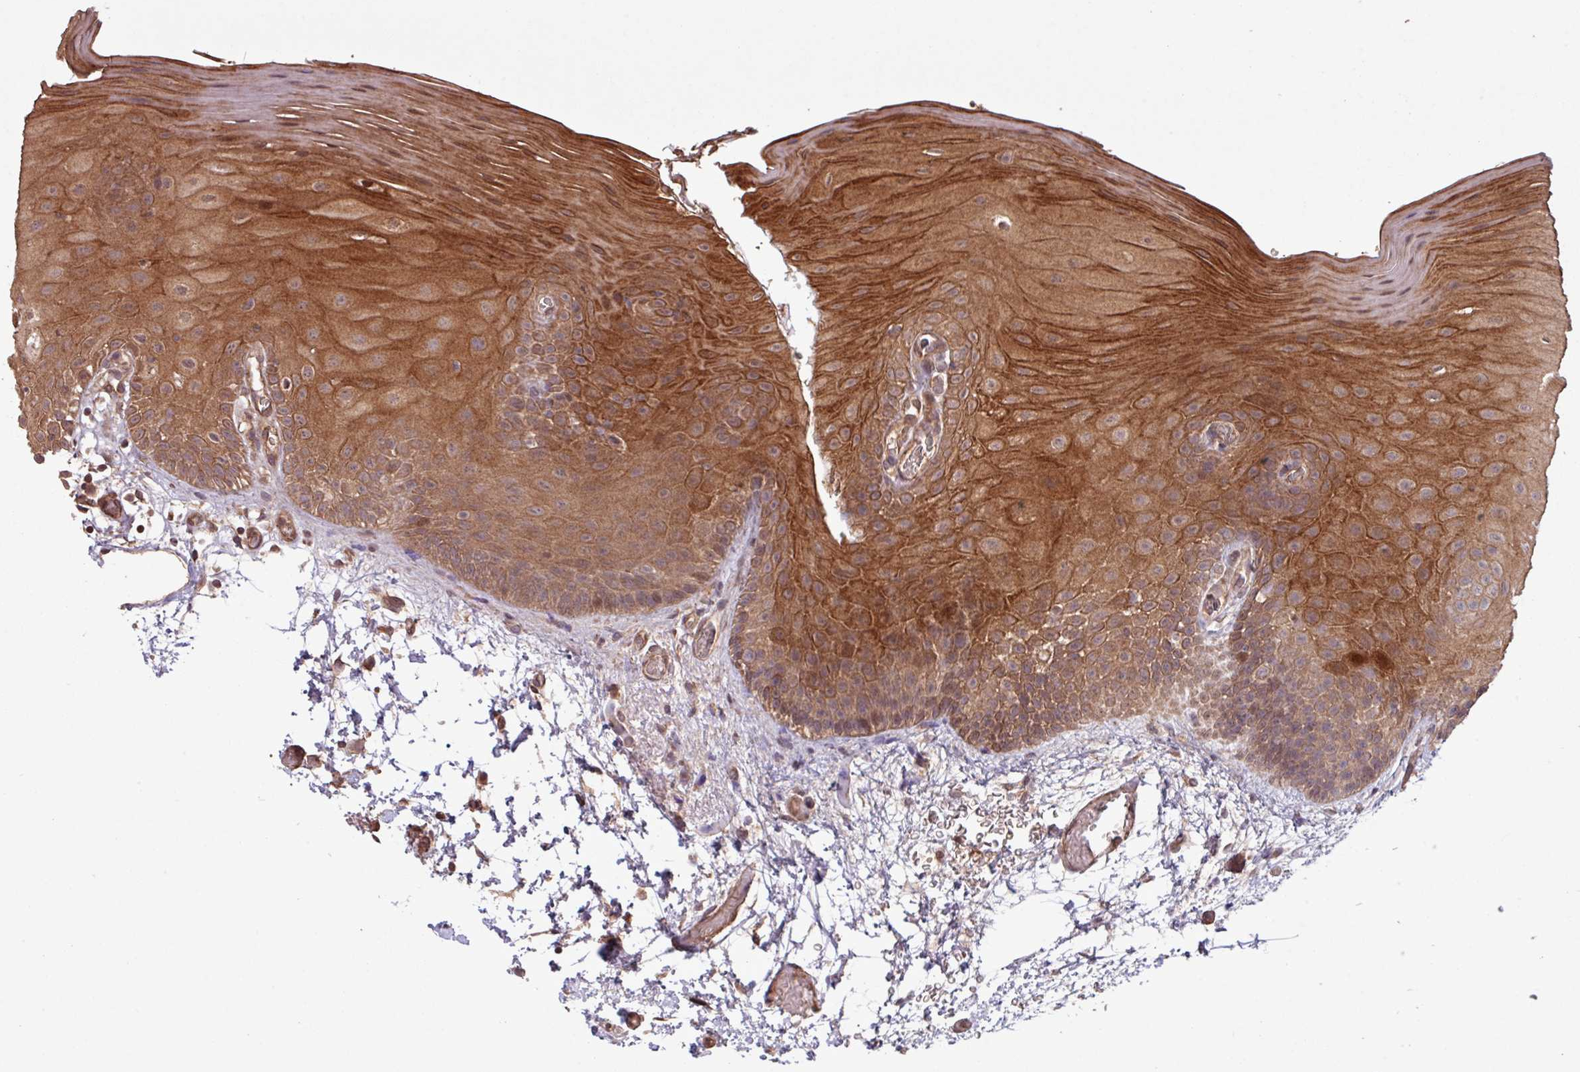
{"staining": {"intensity": "strong", "quantity": ">75%", "location": "cytoplasmic/membranous"}, "tissue": "oral mucosa", "cell_type": "Squamous epithelial cells", "image_type": "normal", "snomed": [{"axis": "morphology", "description": "Normal tissue, NOS"}, {"axis": "morphology", "description": "Squamous cell carcinoma, NOS"}, {"axis": "topography", "description": "Oral tissue"}, {"axis": "topography", "description": "Tounge, NOS"}, {"axis": "topography", "description": "Head-Neck"}], "caption": "Unremarkable oral mucosa displays strong cytoplasmic/membranous positivity in about >75% of squamous epithelial cells.", "gene": "TRABD2A", "patient": {"sex": "male", "age": 76}}